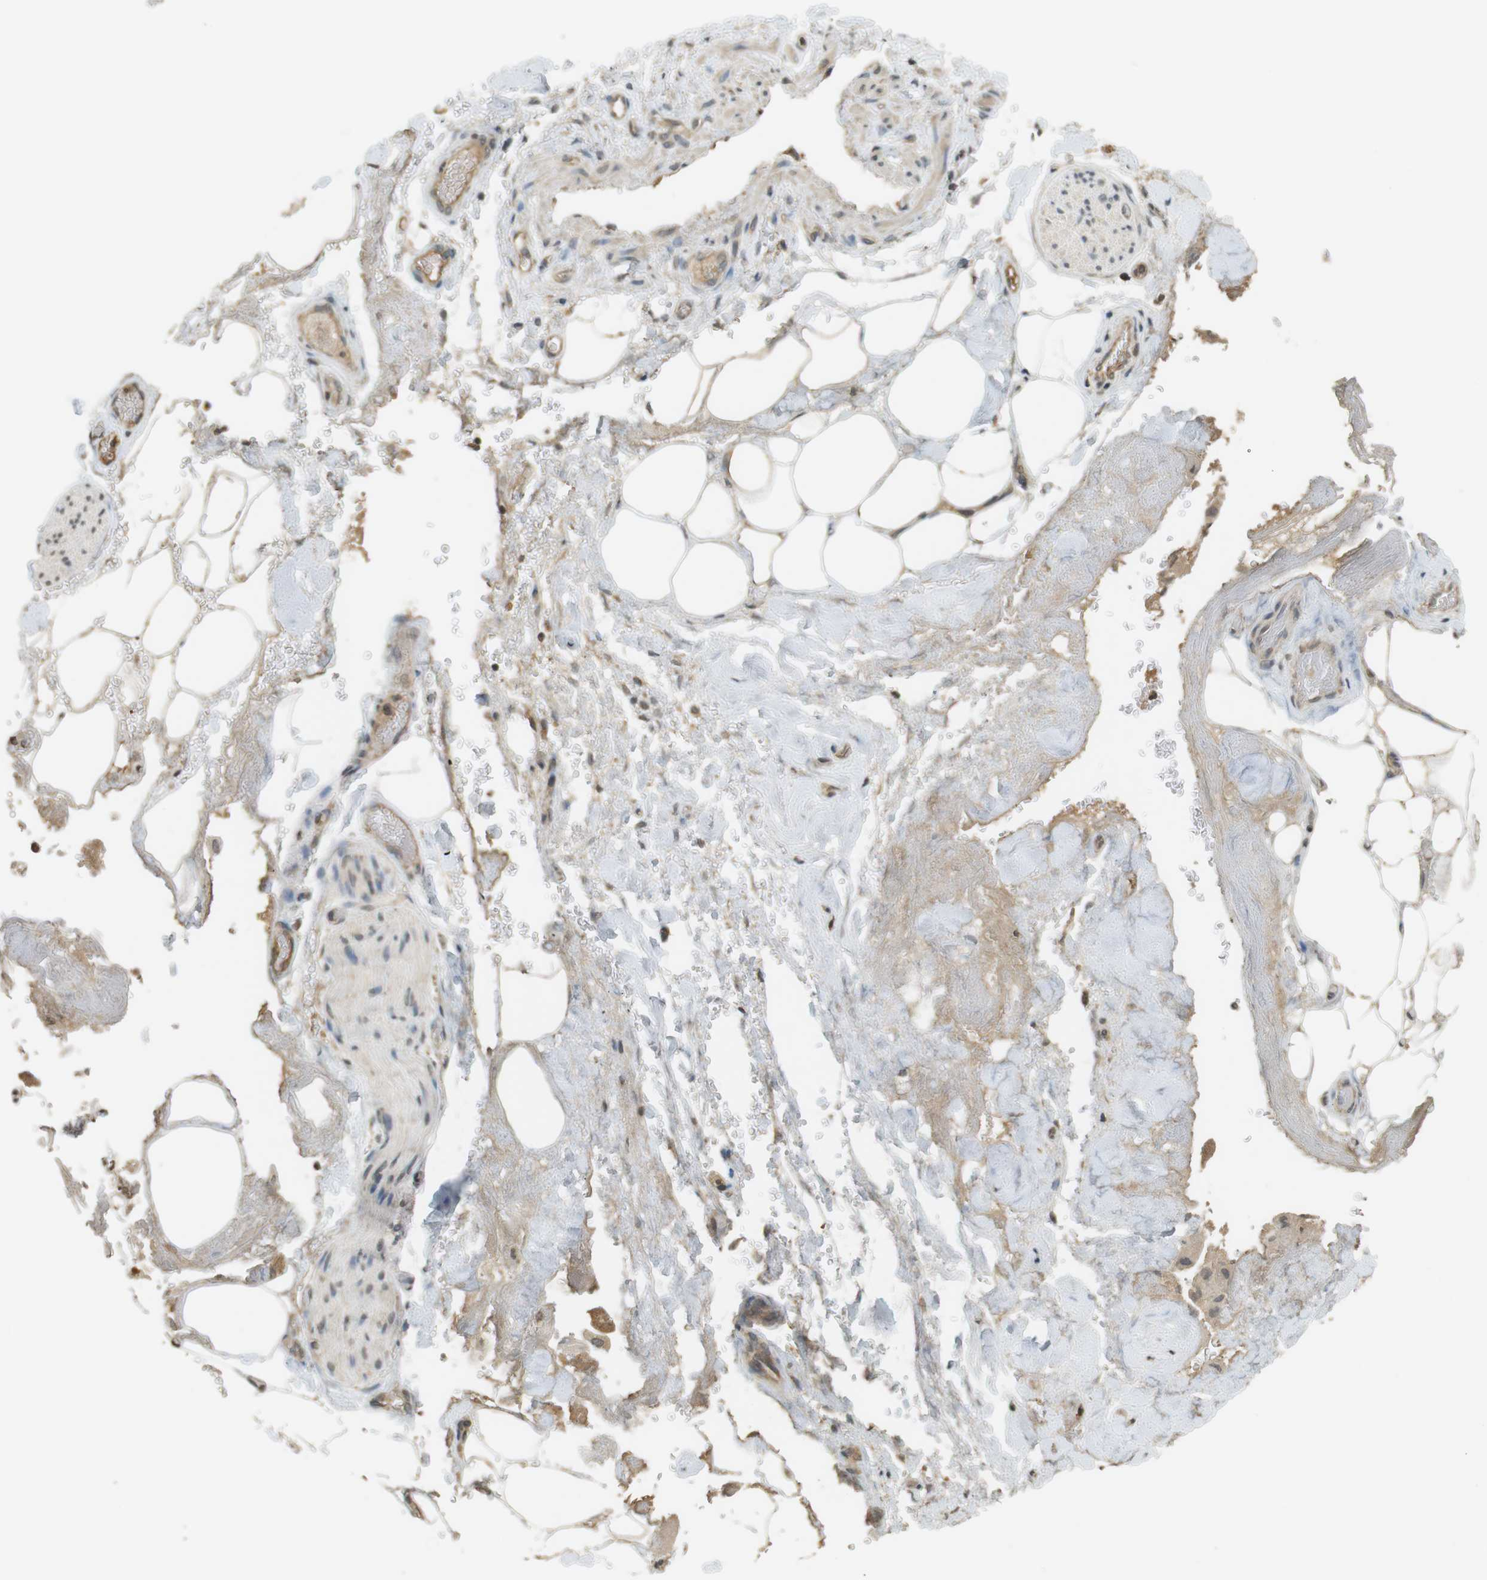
{"staining": {"intensity": "moderate", "quantity": ">75%", "location": "cytoplasmic/membranous"}, "tissue": "adipose tissue", "cell_type": "Adipocytes", "image_type": "normal", "snomed": [{"axis": "morphology", "description": "Normal tissue, NOS"}, {"axis": "morphology", "description": "Cholangiocarcinoma"}, {"axis": "topography", "description": "Liver"}, {"axis": "topography", "description": "Peripheral nerve tissue"}], "caption": "An immunohistochemistry histopathology image of benign tissue is shown. Protein staining in brown shows moderate cytoplasmic/membranous positivity in adipose tissue within adipocytes.", "gene": "SRR", "patient": {"sex": "male", "age": 50}}